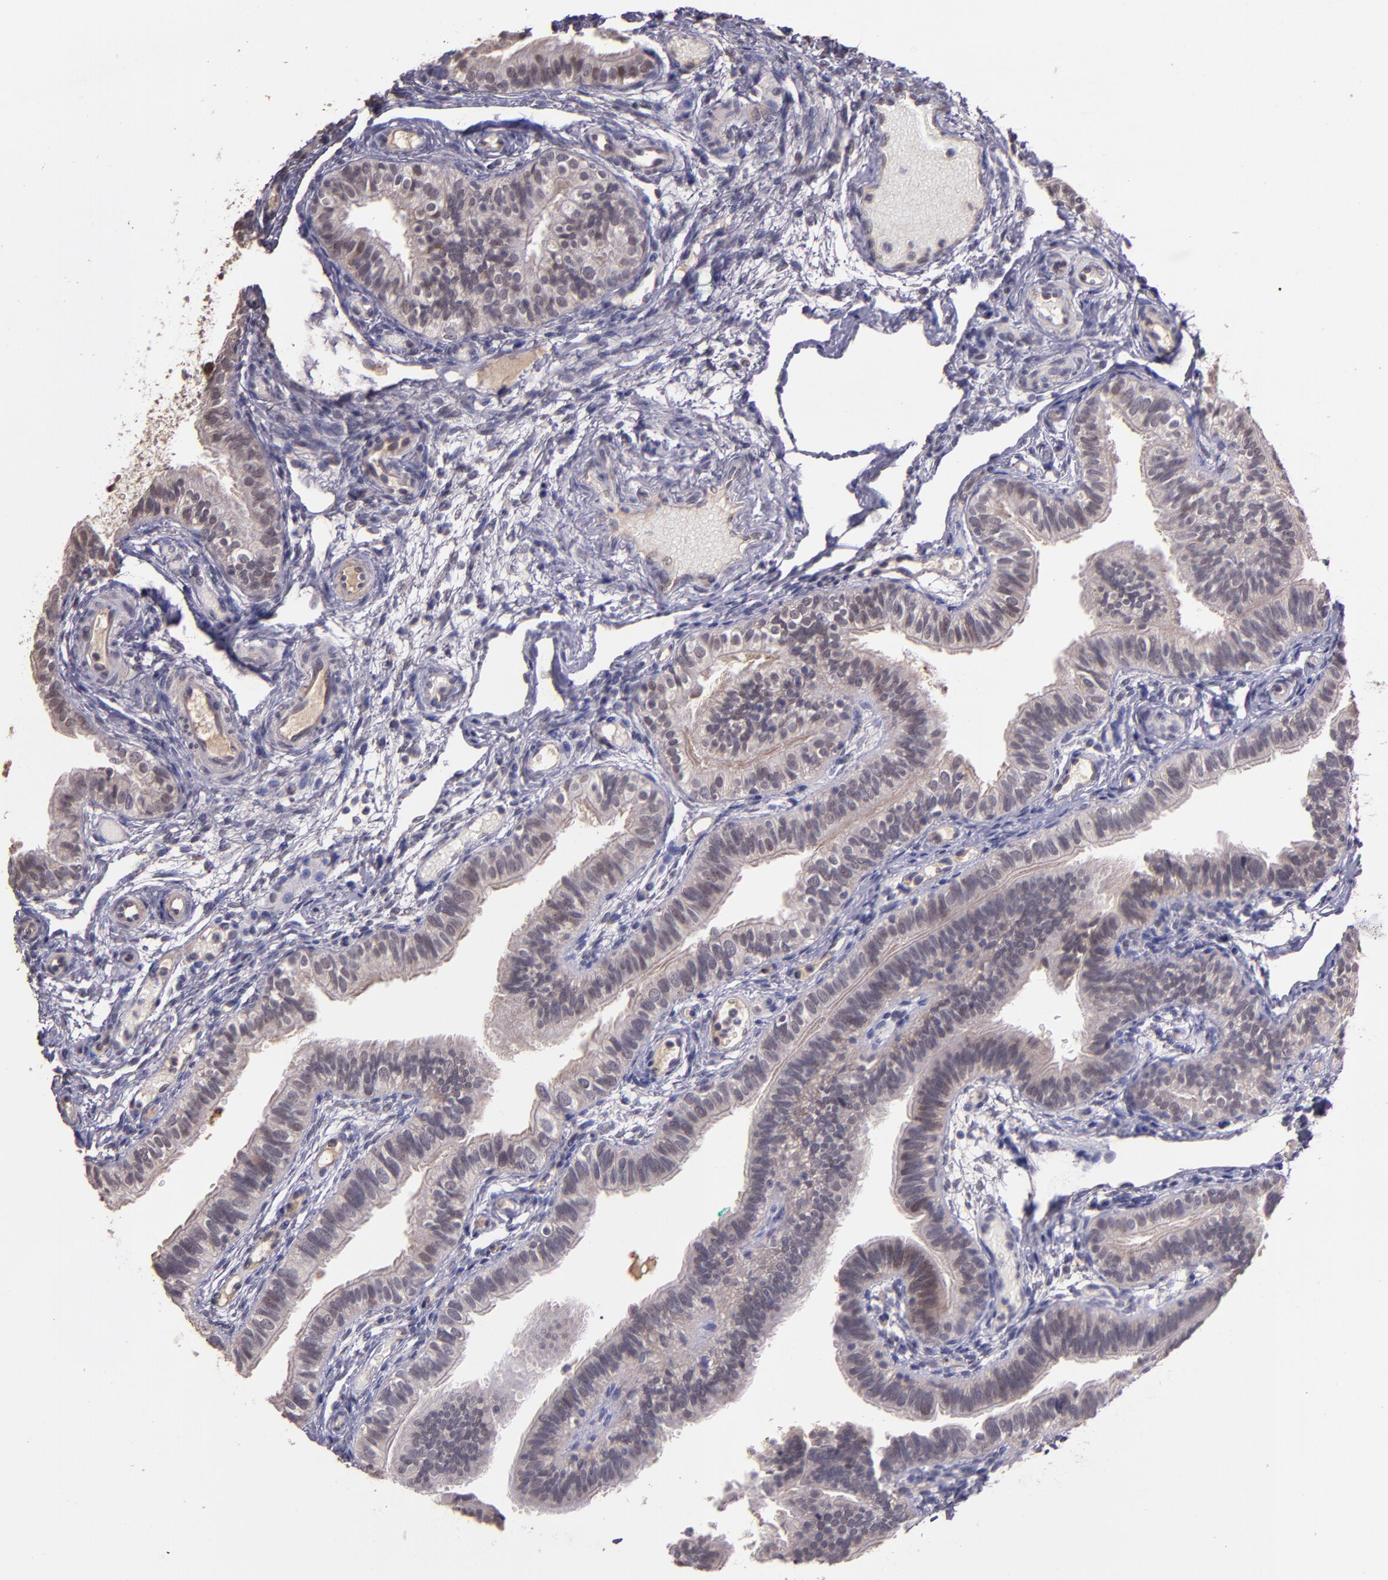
{"staining": {"intensity": "negative", "quantity": "none", "location": "none"}, "tissue": "fallopian tube", "cell_type": "Glandular cells", "image_type": "normal", "snomed": [{"axis": "morphology", "description": "Normal tissue, NOS"}, {"axis": "morphology", "description": "Dermoid, NOS"}, {"axis": "topography", "description": "Fallopian tube"}], "caption": "Histopathology image shows no protein positivity in glandular cells of unremarkable fallopian tube. The staining is performed using DAB brown chromogen with nuclei counter-stained in using hematoxylin.", "gene": "TAF7L", "patient": {"sex": "female", "age": 33}}